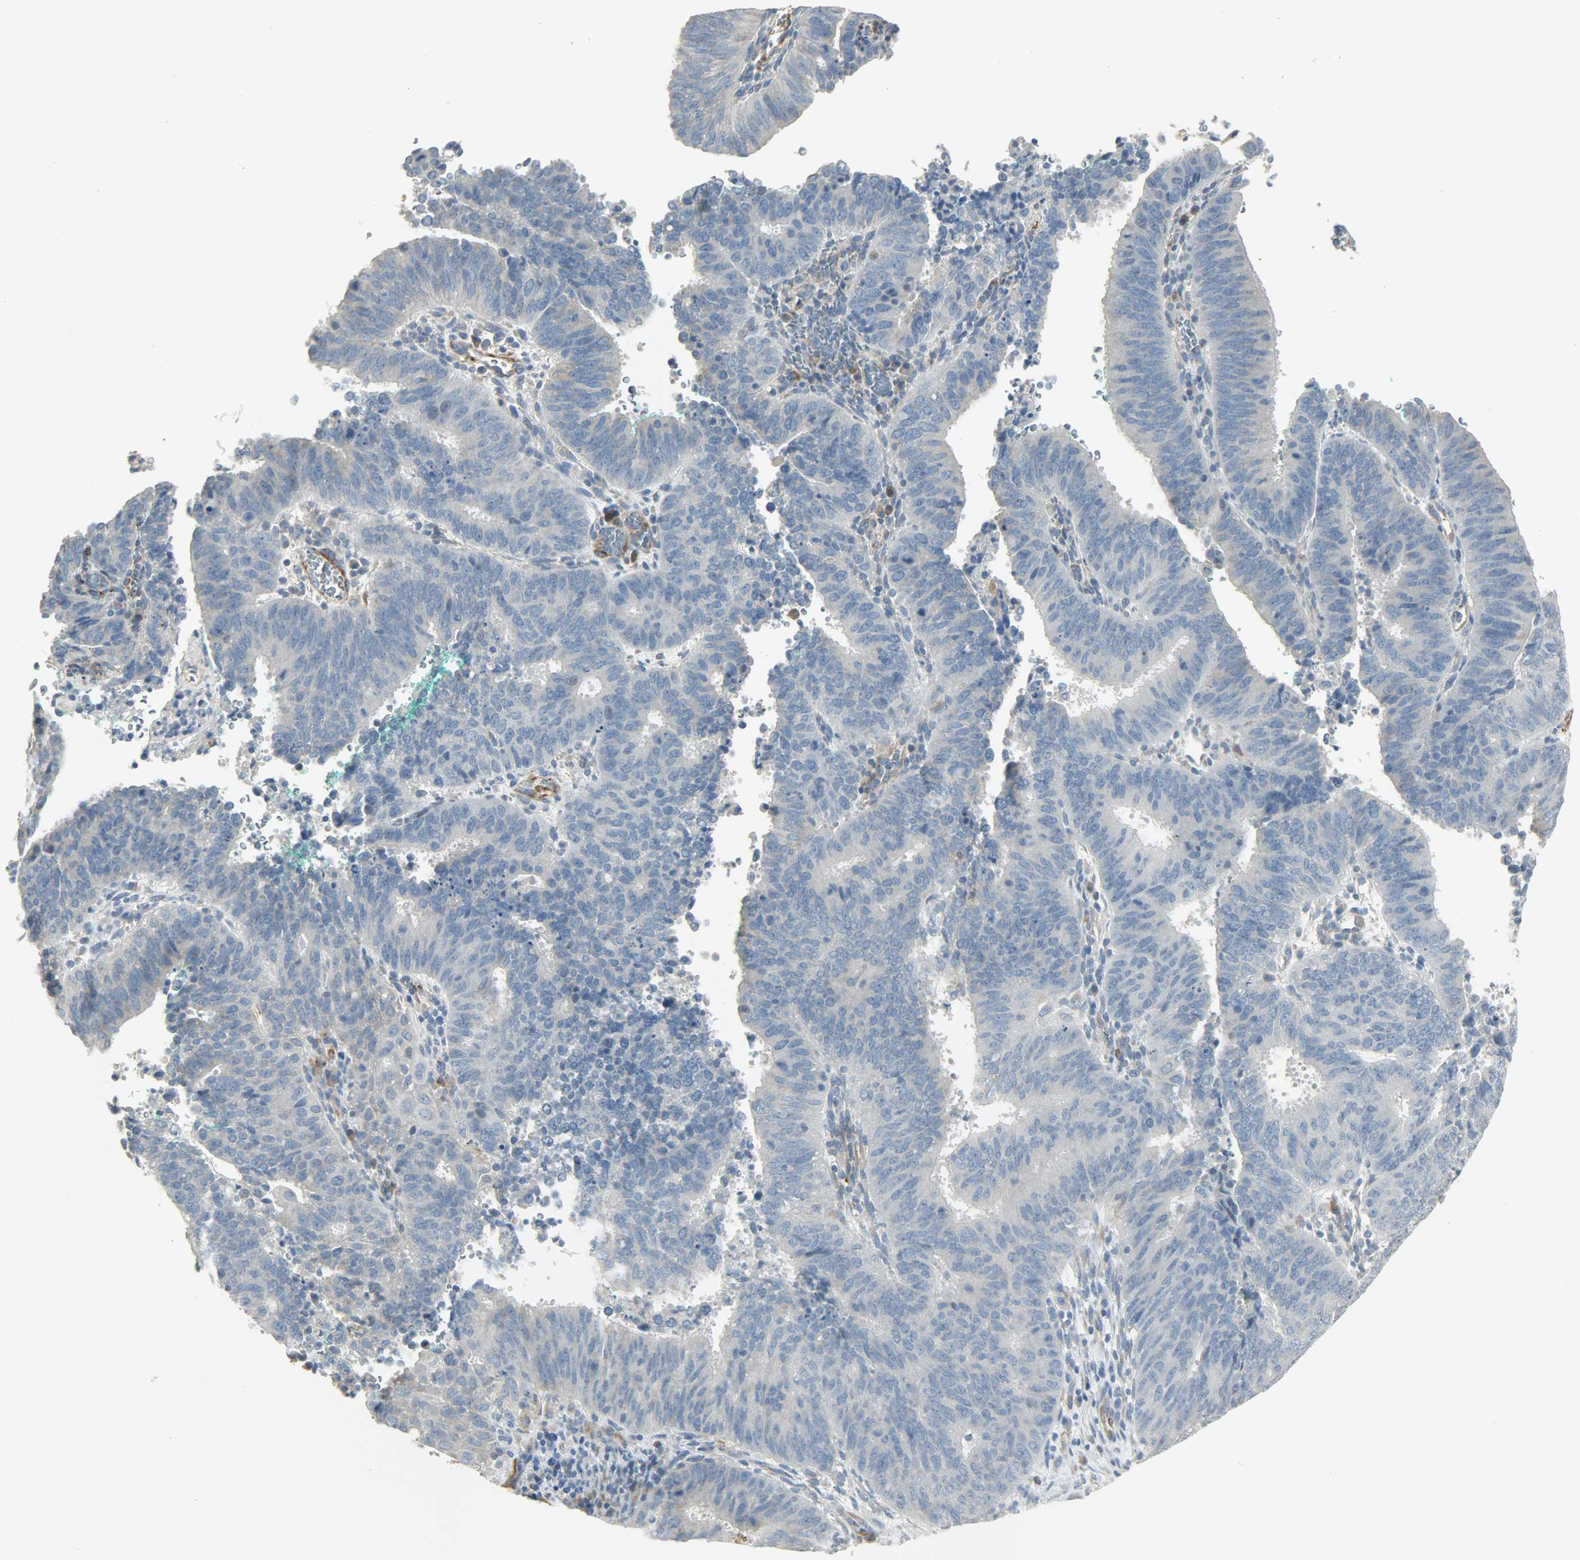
{"staining": {"intensity": "negative", "quantity": "none", "location": "none"}, "tissue": "cervical cancer", "cell_type": "Tumor cells", "image_type": "cancer", "snomed": [{"axis": "morphology", "description": "Adenocarcinoma, NOS"}, {"axis": "topography", "description": "Cervix"}], "caption": "An image of cervical cancer stained for a protein displays no brown staining in tumor cells. The staining is performed using DAB brown chromogen with nuclei counter-stained in using hematoxylin.", "gene": "ENPEP", "patient": {"sex": "female", "age": 44}}